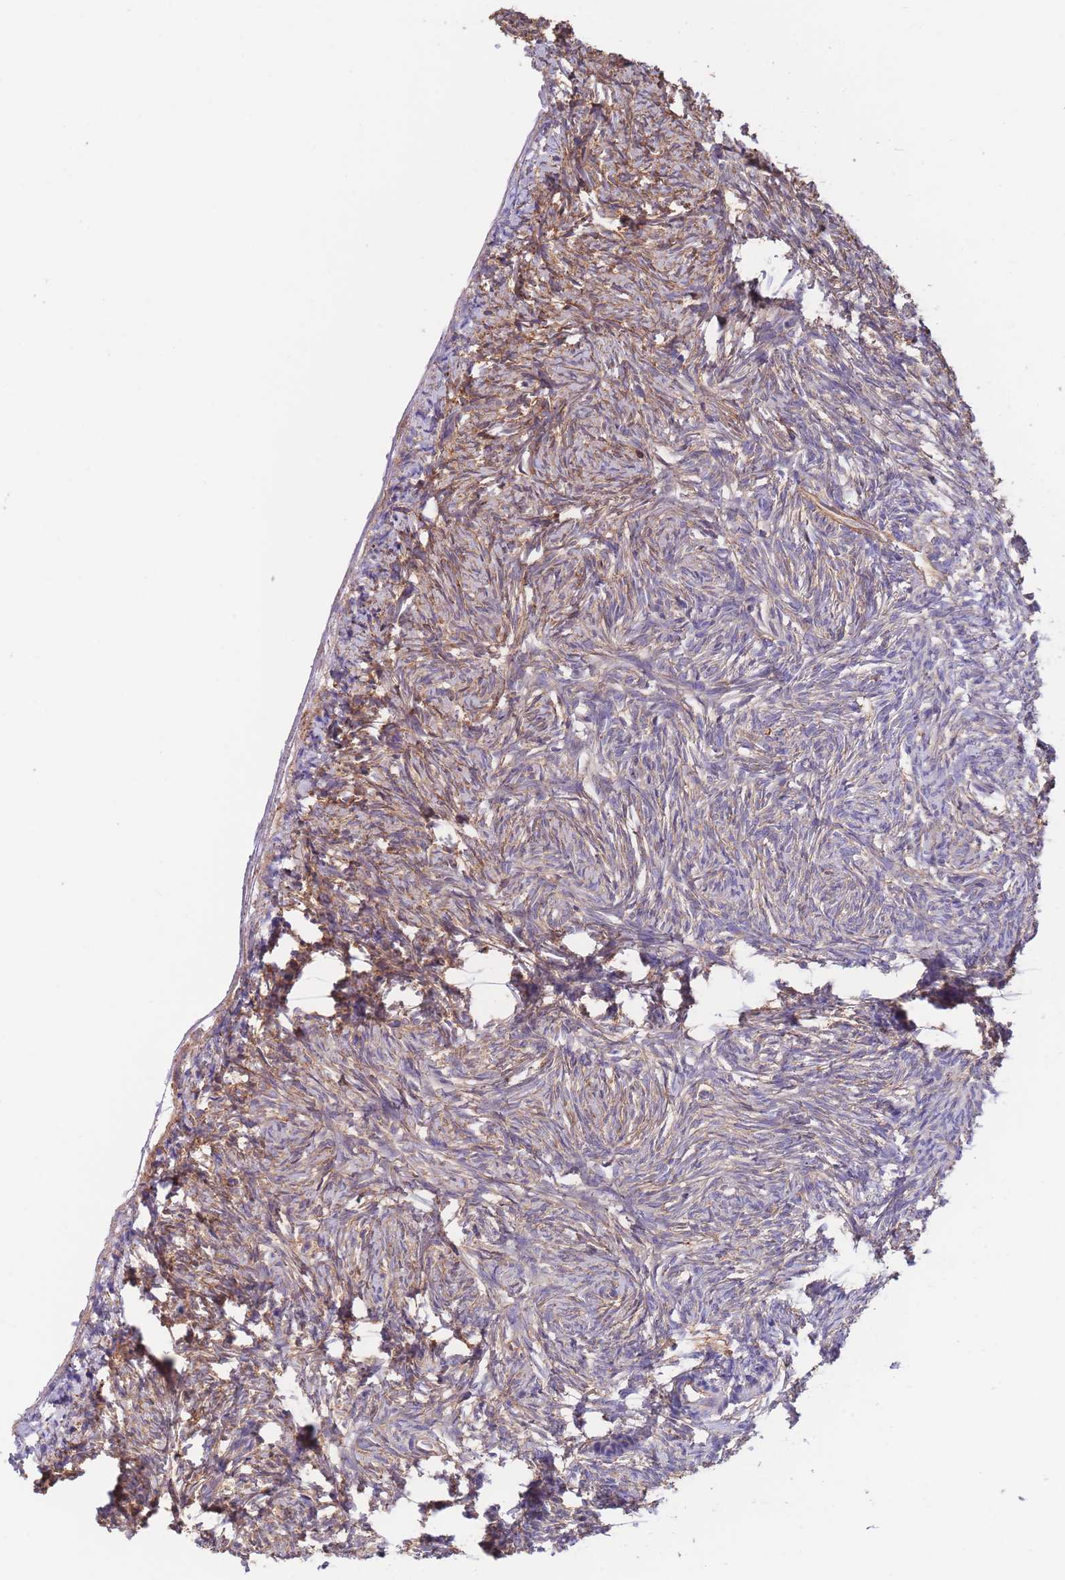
{"staining": {"intensity": "weak", "quantity": "25%-75%", "location": "cytoplasmic/membranous"}, "tissue": "ovary", "cell_type": "Ovarian stroma cells", "image_type": "normal", "snomed": [{"axis": "morphology", "description": "Normal tissue, NOS"}, {"axis": "topography", "description": "Ovary"}], "caption": "Immunohistochemical staining of unremarkable ovary displays low levels of weak cytoplasmic/membranous staining in about 25%-75% of ovarian stroma cells. The protein of interest is shown in brown color, while the nuclei are stained blue.", "gene": "LRRN4CL", "patient": {"sex": "female", "age": 51}}